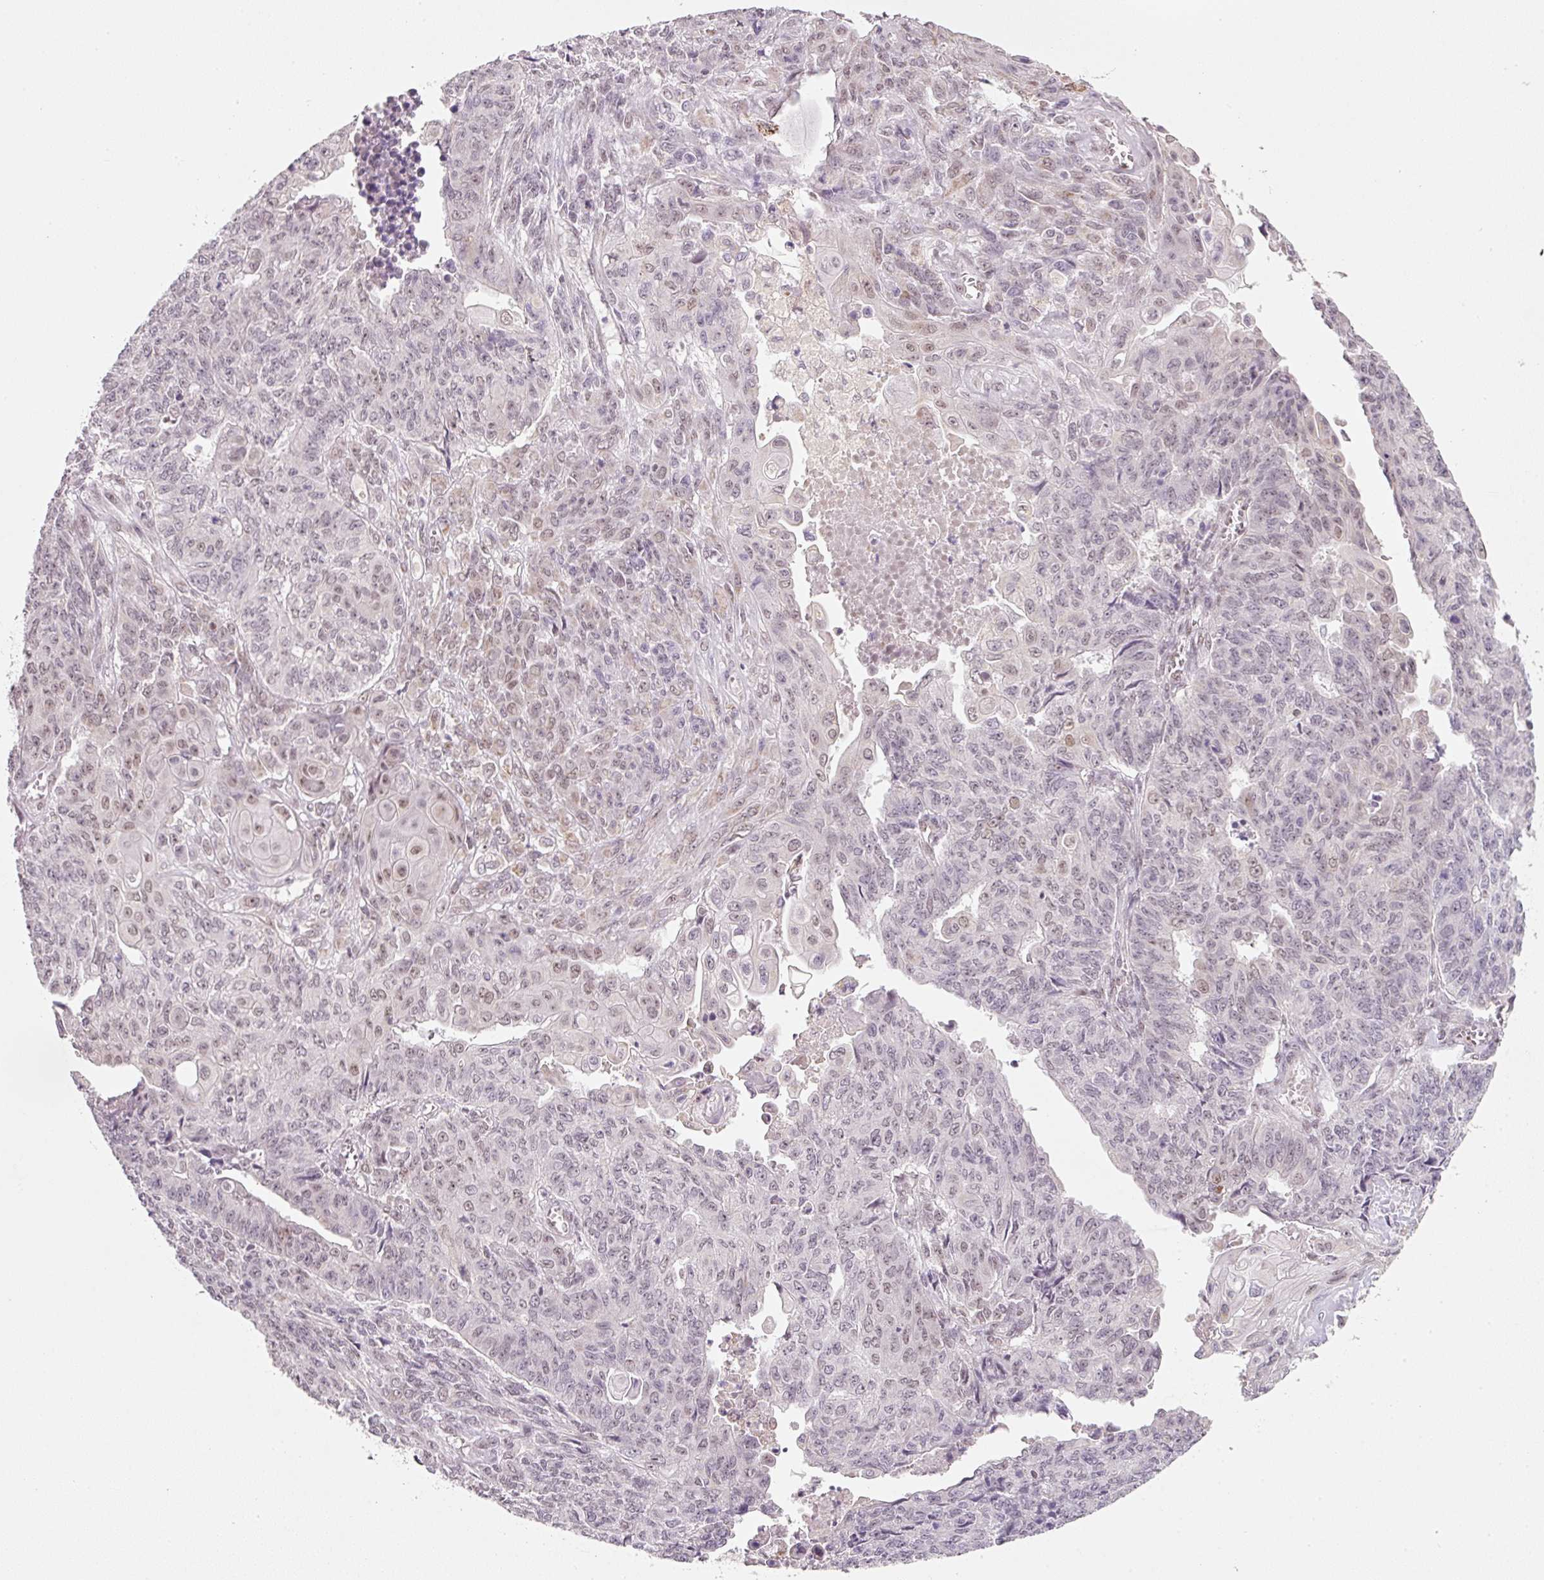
{"staining": {"intensity": "weak", "quantity": "<25%", "location": "nuclear"}, "tissue": "endometrial cancer", "cell_type": "Tumor cells", "image_type": "cancer", "snomed": [{"axis": "morphology", "description": "Adenocarcinoma, NOS"}, {"axis": "topography", "description": "Endometrium"}], "caption": "Immunohistochemistry (IHC) image of endometrial cancer (adenocarcinoma) stained for a protein (brown), which shows no expression in tumor cells.", "gene": "FSTL3", "patient": {"sex": "female", "age": 32}}